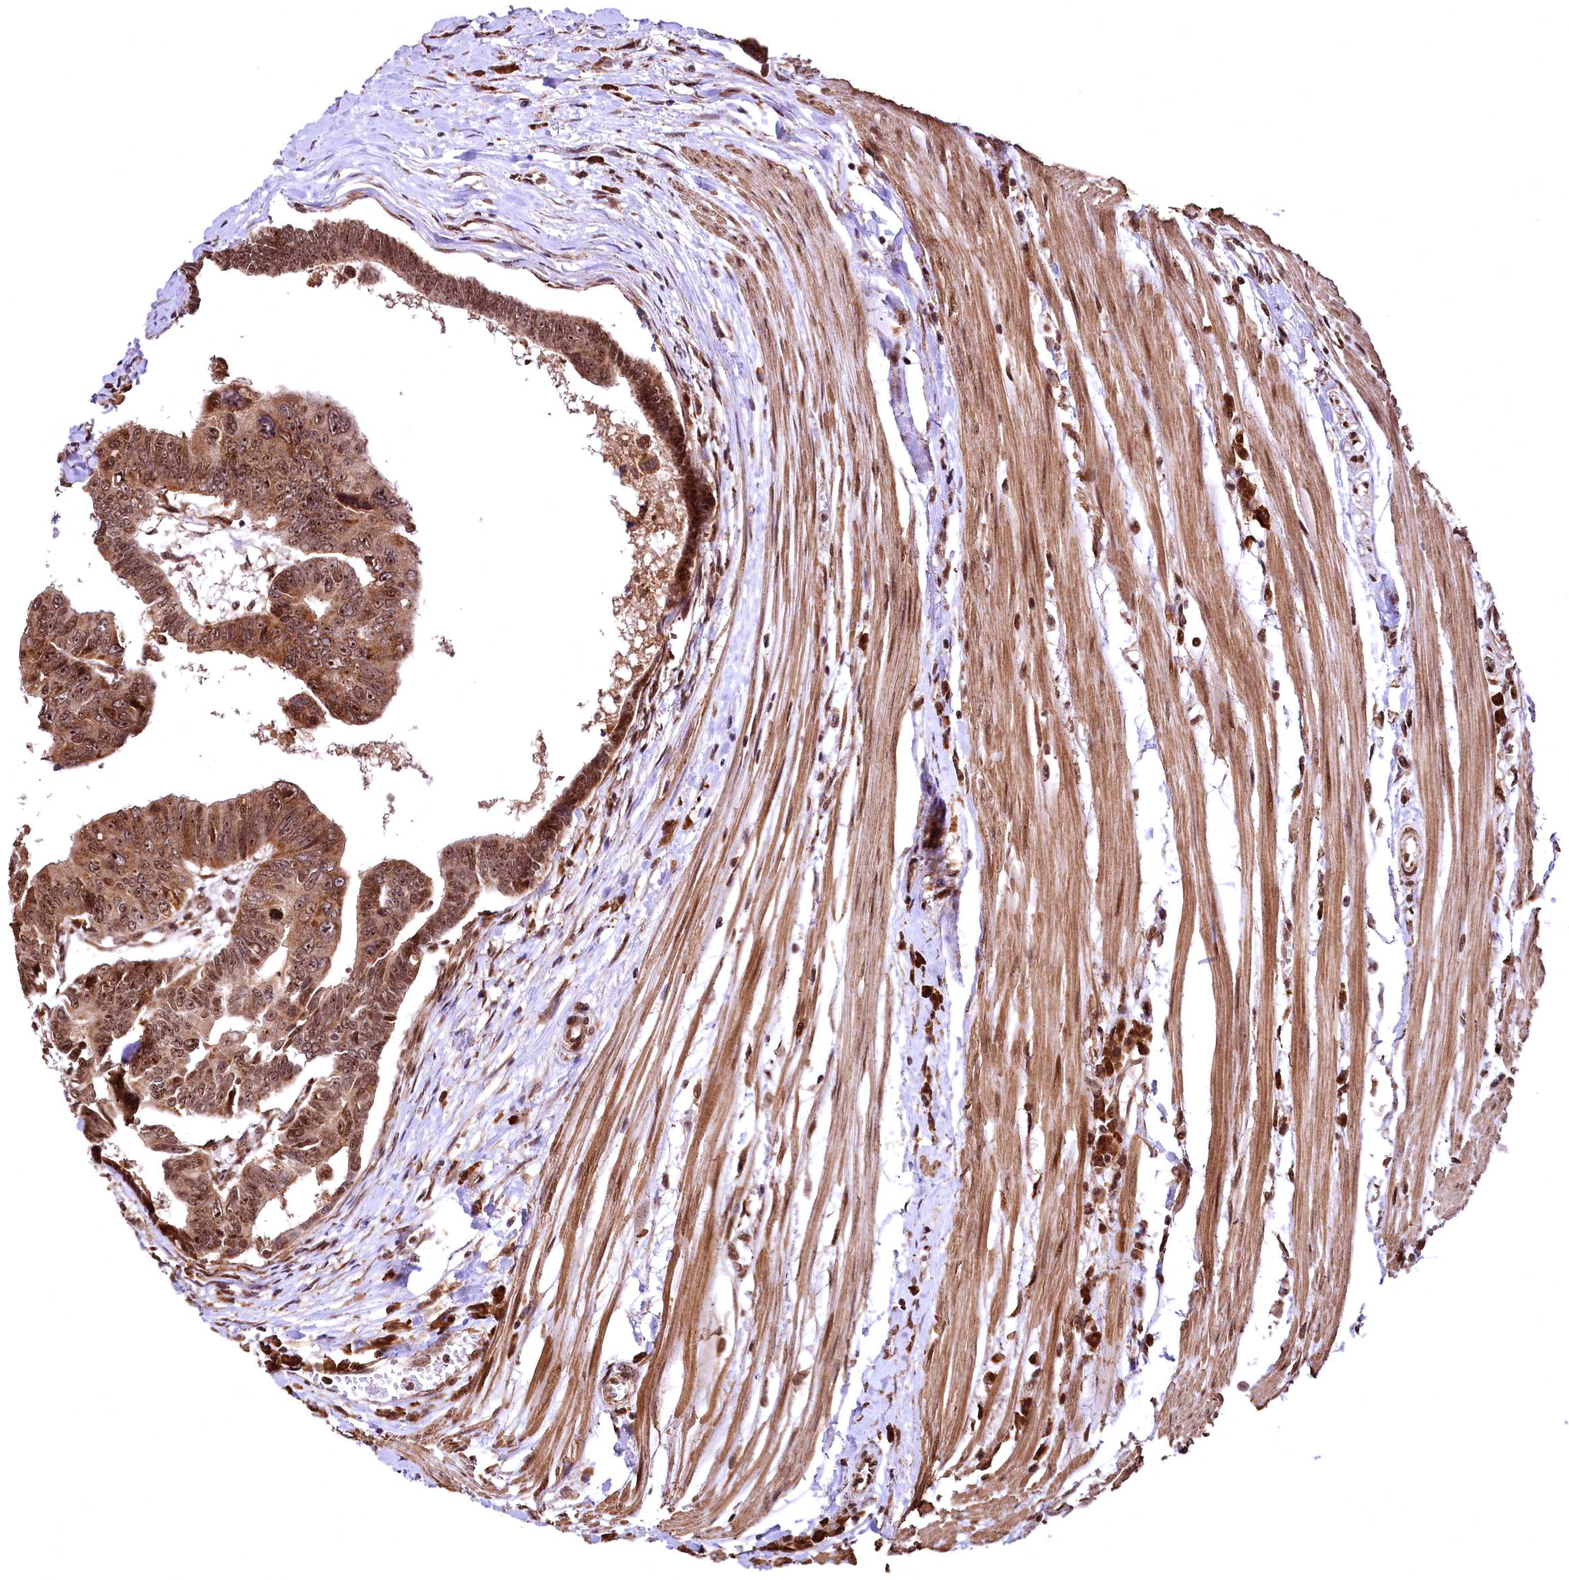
{"staining": {"intensity": "strong", "quantity": ">75%", "location": "cytoplasmic/membranous,nuclear"}, "tissue": "colorectal cancer", "cell_type": "Tumor cells", "image_type": "cancer", "snomed": [{"axis": "morphology", "description": "Adenocarcinoma, NOS"}, {"axis": "topography", "description": "Rectum"}], "caption": "Colorectal cancer (adenocarcinoma) stained with a protein marker exhibits strong staining in tumor cells.", "gene": "PDS5B", "patient": {"sex": "female", "age": 65}}